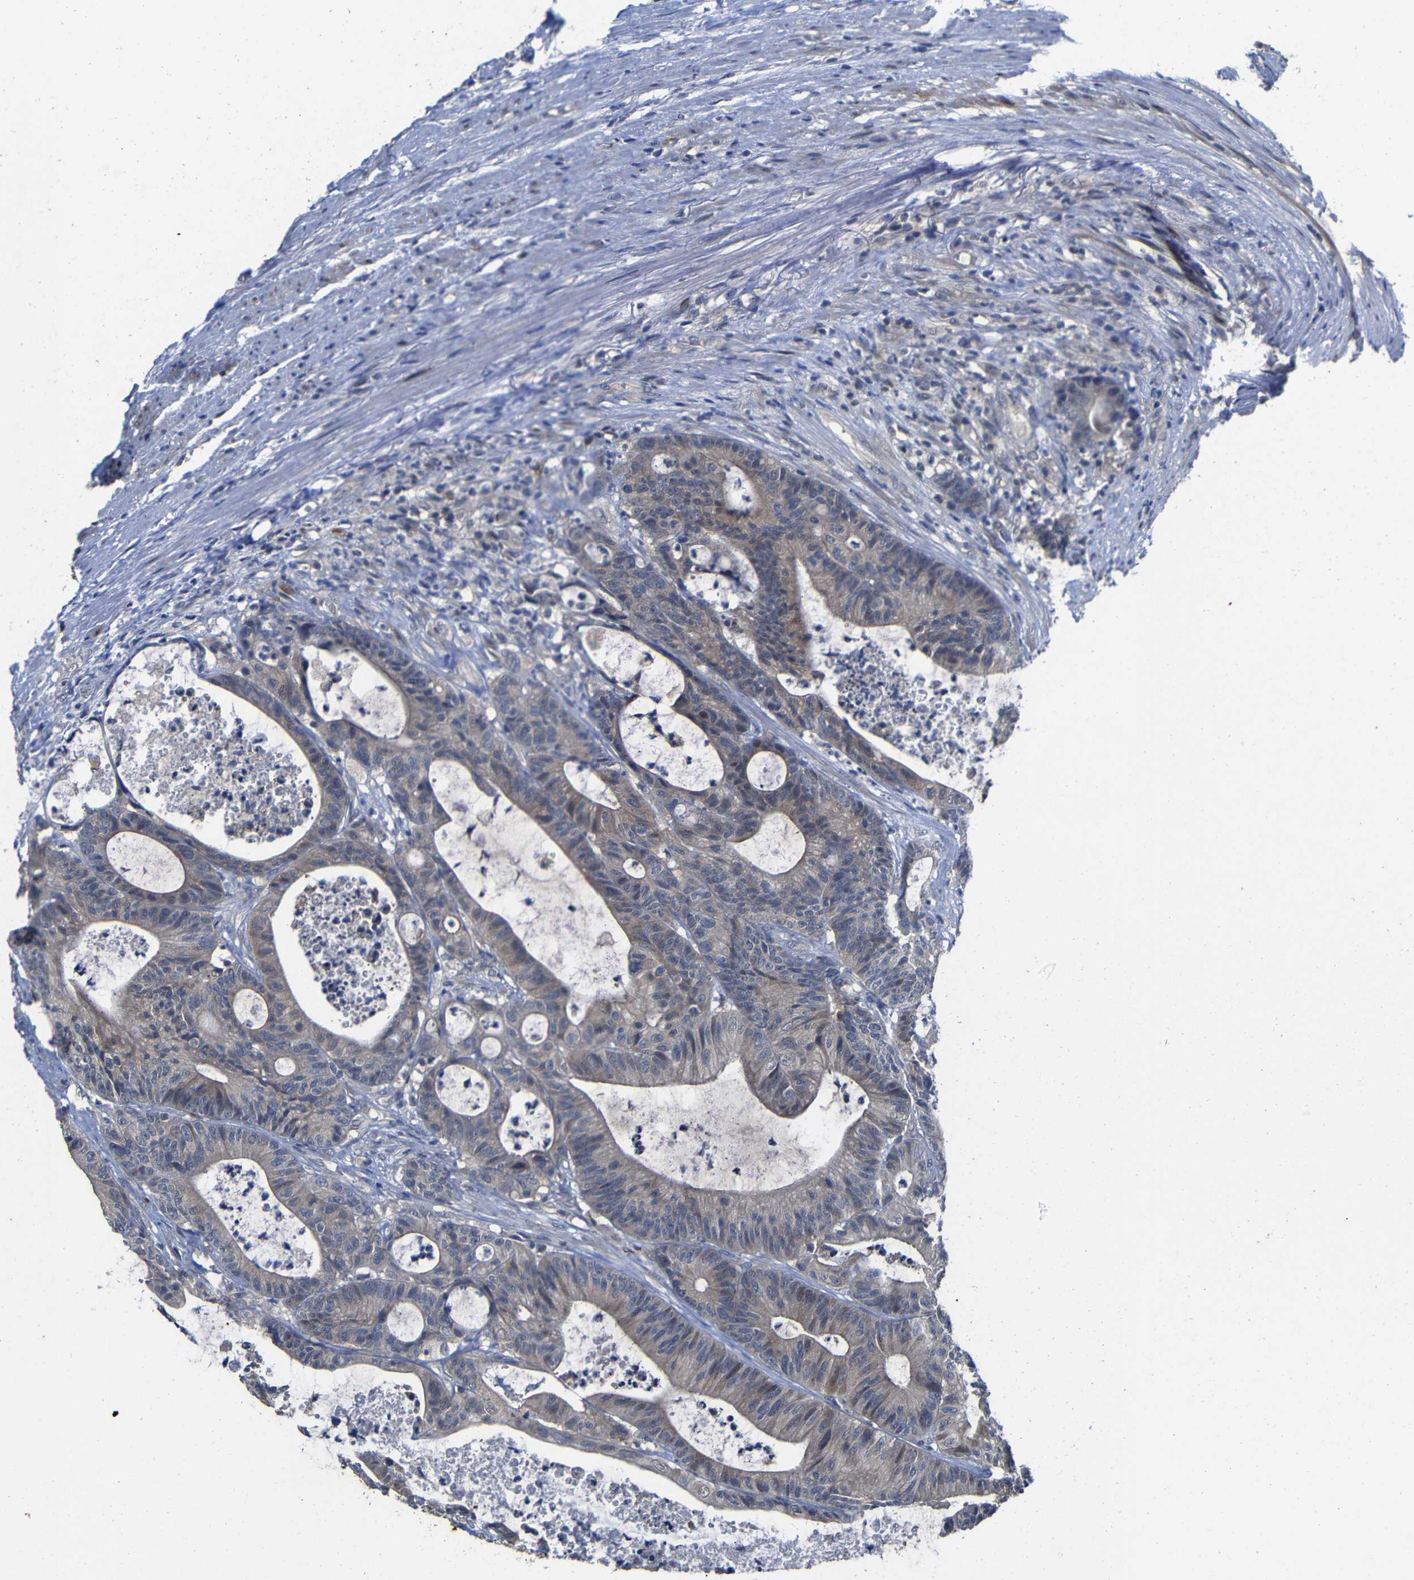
{"staining": {"intensity": "weak", "quantity": "<25%", "location": "cytoplasmic/membranous"}, "tissue": "colorectal cancer", "cell_type": "Tumor cells", "image_type": "cancer", "snomed": [{"axis": "morphology", "description": "Adenocarcinoma, NOS"}, {"axis": "topography", "description": "Colon"}], "caption": "Immunohistochemistry (IHC) photomicrograph of neoplastic tissue: human colorectal cancer stained with DAB (3,3'-diaminobenzidine) reveals no significant protein staining in tumor cells.", "gene": "ATG12", "patient": {"sex": "female", "age": 84}}